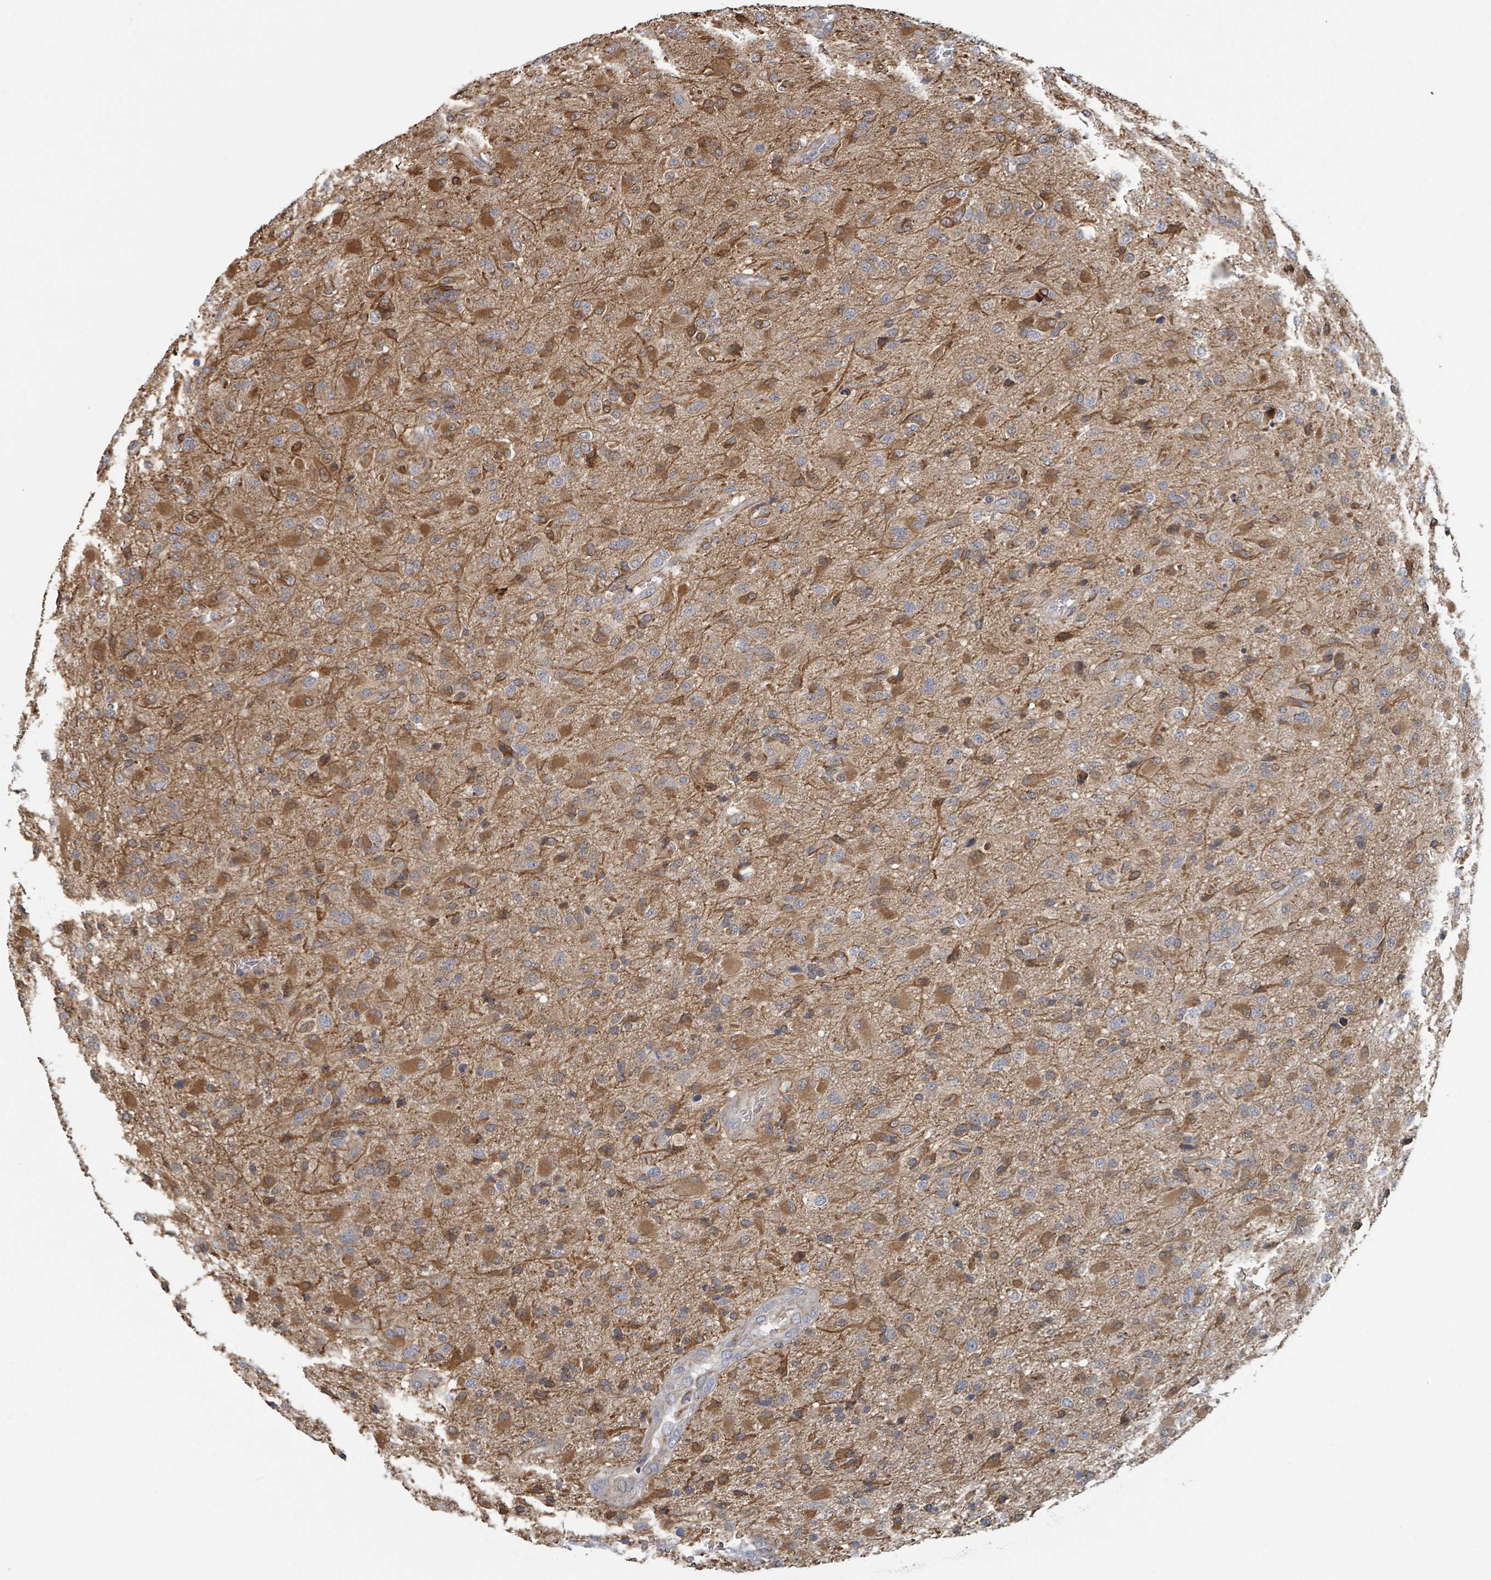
{"staining": {"intensity": "moderate", "quantity": ">75%", "location": "cytoplasmic/membranous"}, "tissue": "glioma", "cell_type": "Tumor cells", "image_type": "cancer", "snomed": [{"axis": "morphology", "description": "Glioma, malignant, Low grade"}, {"axis": "topography", "description": "Brain"}], "caption": "An image of malignant glioma (low-grade) stained for a protein displays moderate cytoplasmic/membranous brown staining in tumor cells. The protein of interest is stained brown, and the nuclei are stained in blue (DAB IHC with brightfield microscopy, high magnification).", "gene": "HIVEP1", "patient": {"sex": "male", "age": 65}}